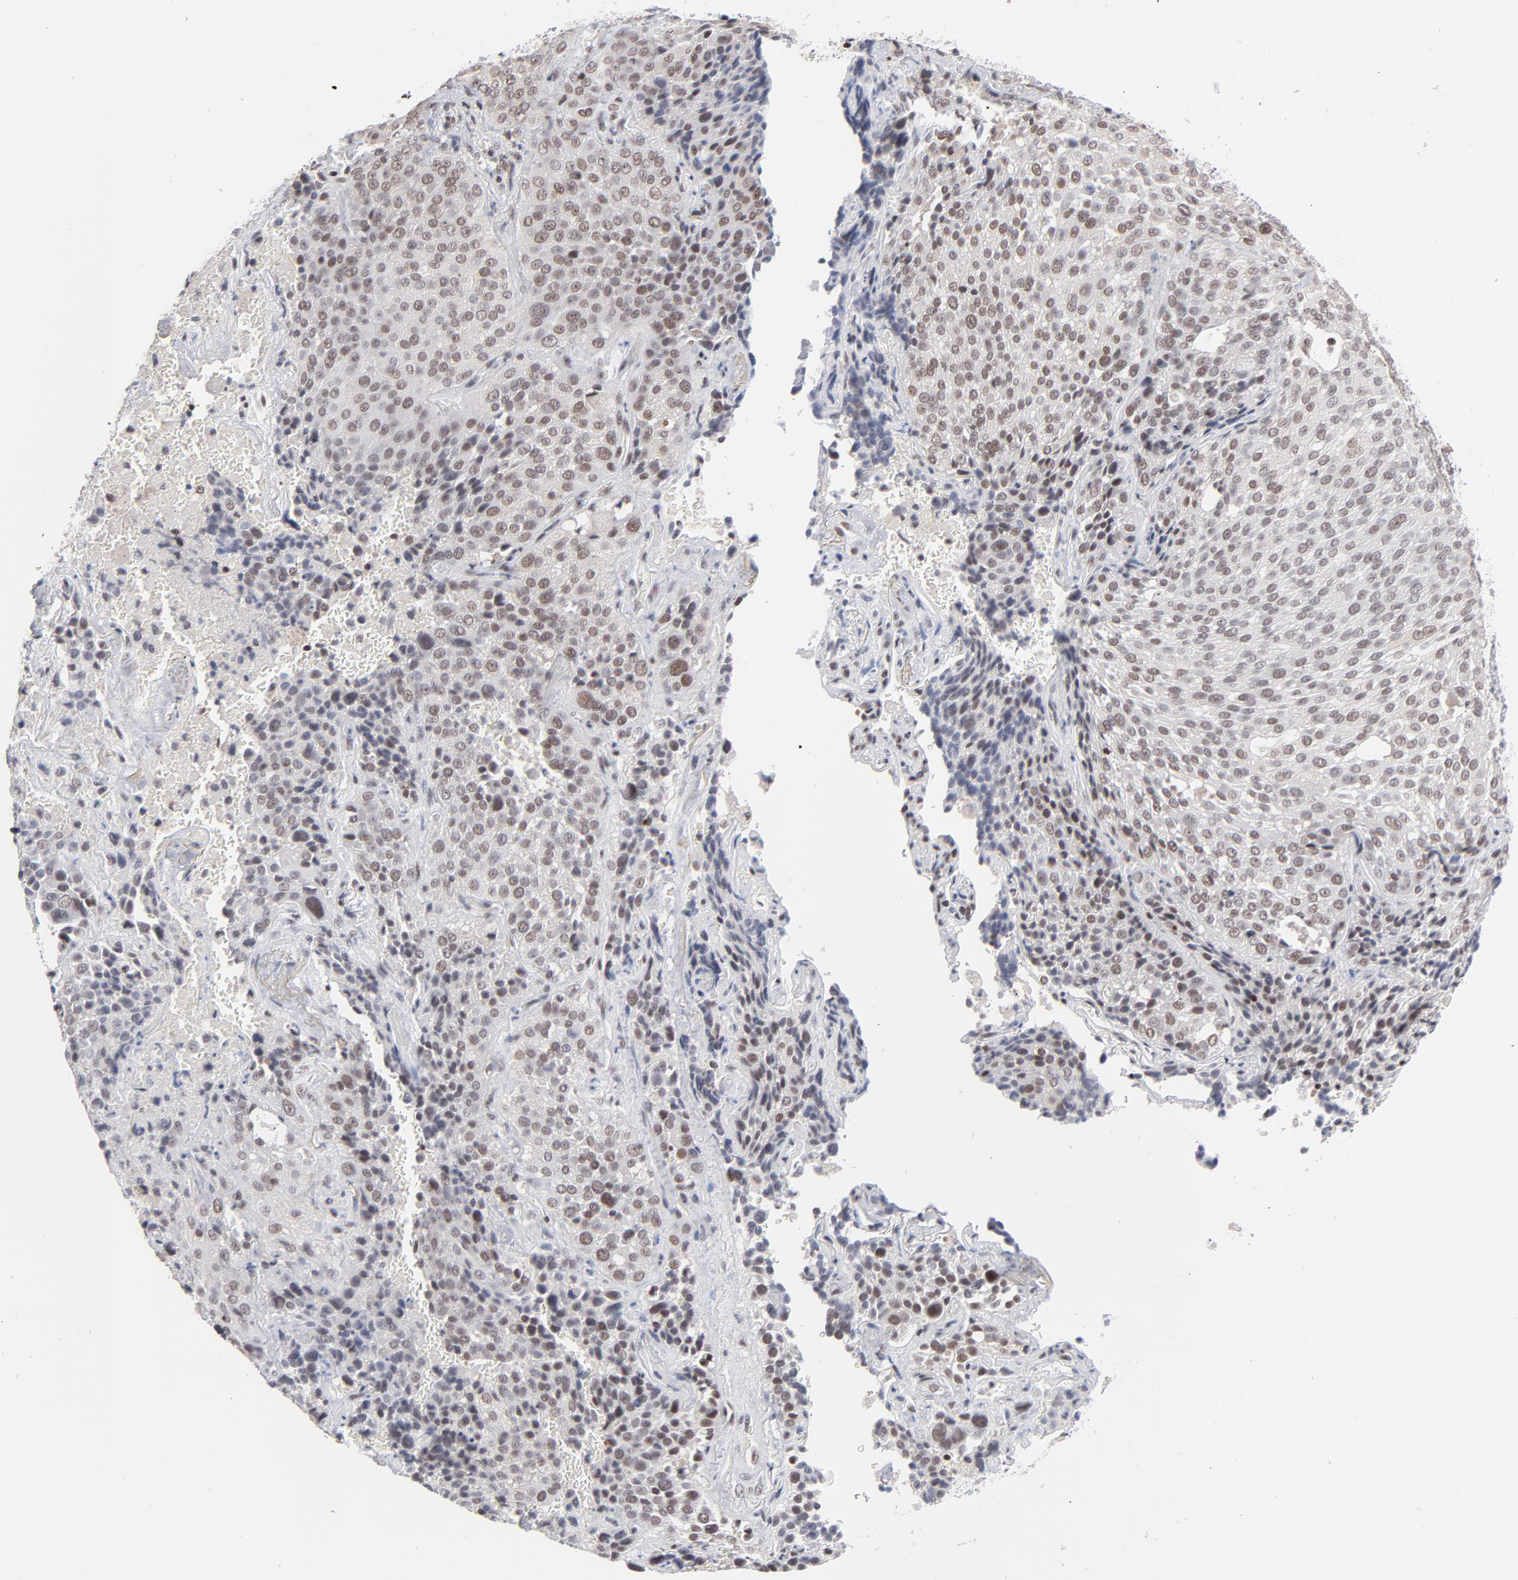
{"staining": {"intensity": "weak", "quantity": ">75%", "location": "nuclear"}, "tissue": "lung cancer", "cell_type": "Tumor cells", "image_type": "cancer", "snomed": [{"axis": "morphology", "description": "Squamous cell carcinoma, NOS"}, {"axis": "topography", "description": "Lung"}], "caption": "Immunohistochemical staining of lung squamous cell carcinoma exhibits low levels of weak nuclear positivity in approximately >75% of tumor cells.", "gene": "ZNF143", "patient": {"sex": "male", "age": 54}}